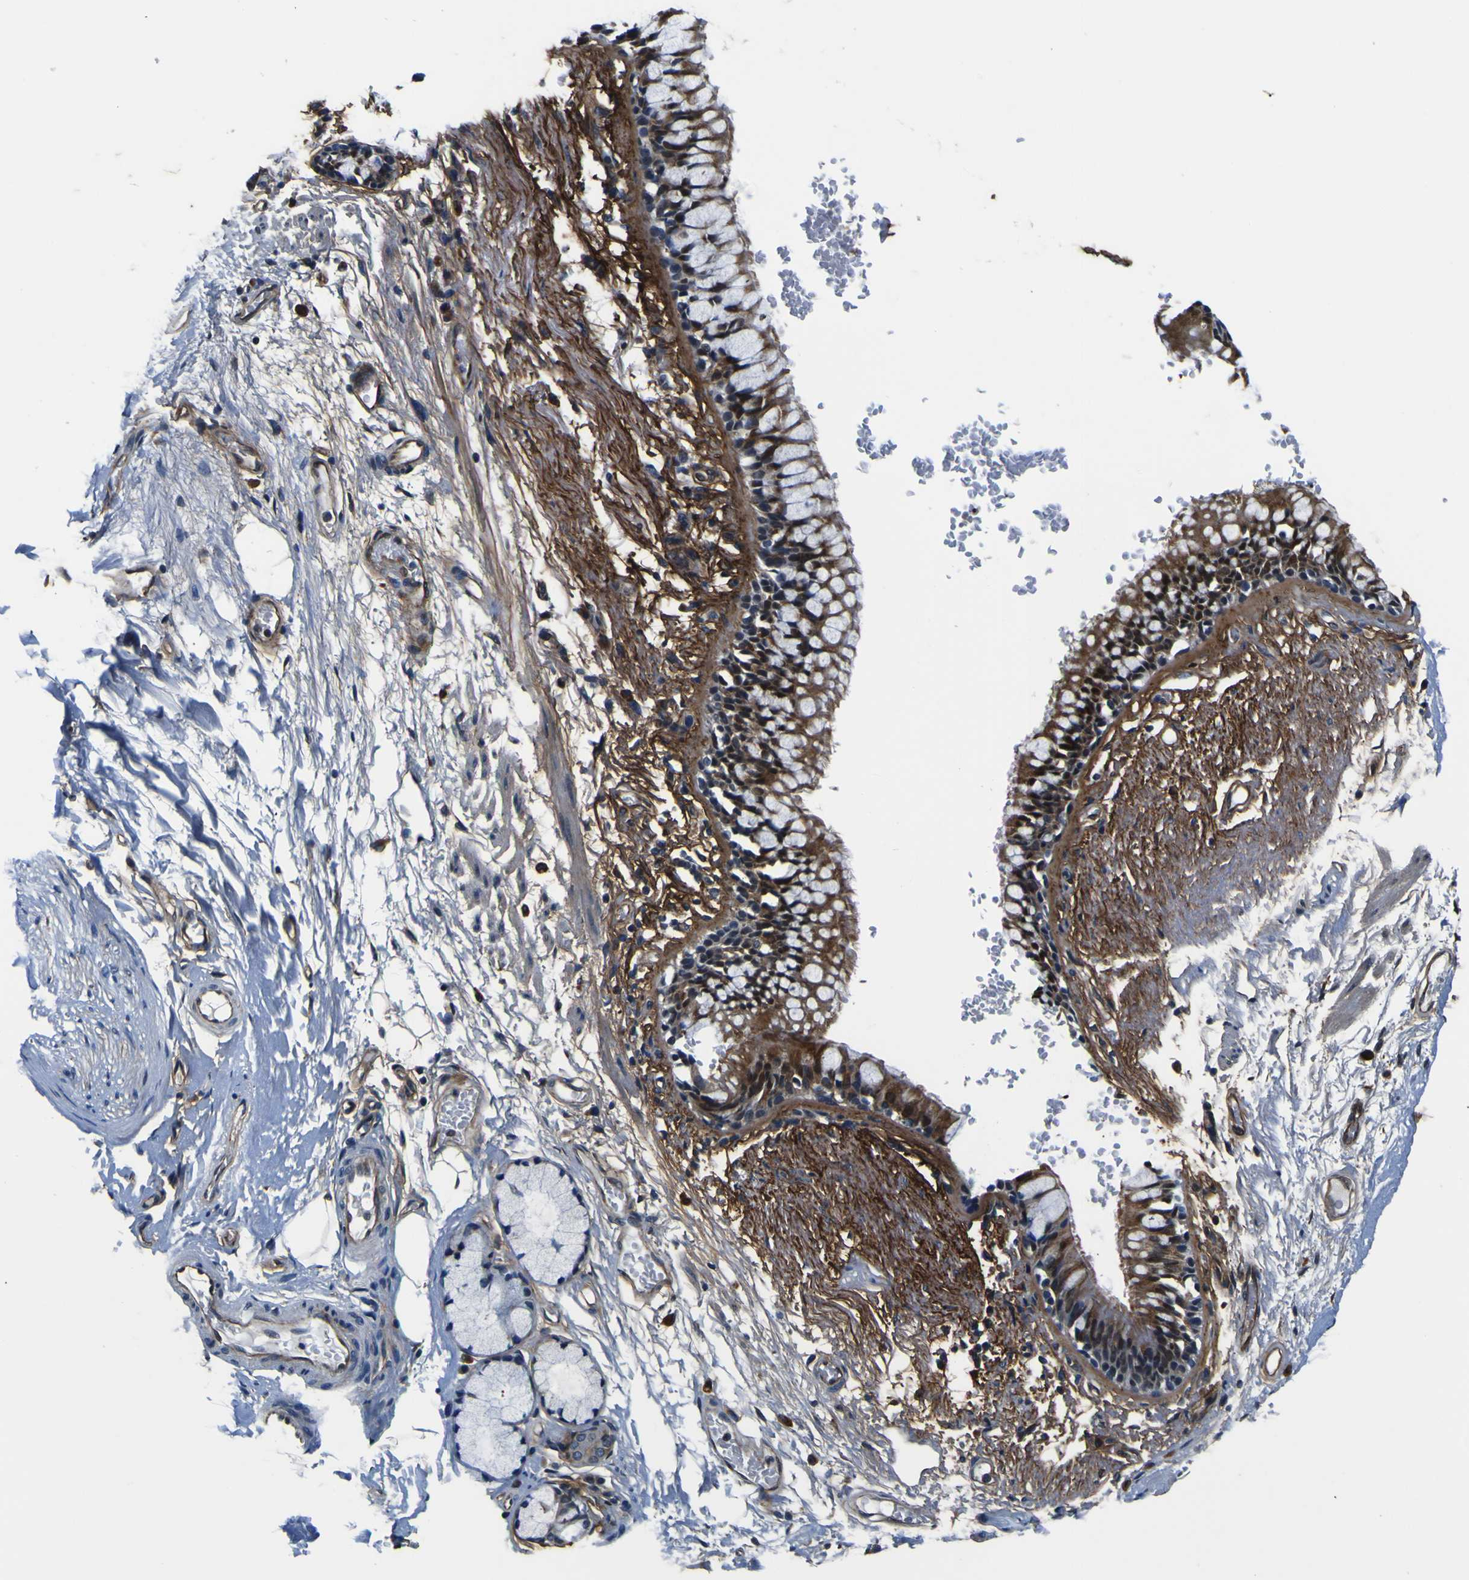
{"staining": {"intensity": "moderate", "quantity": "25%-75%", "location": "cytoplasmic/membranous"}, "tissue": "adipose tissue", "cell_type": "Adipocytes", "image_type": "normal", "snomed": [{"axis": "morphology", "description": "Normal tissue, NOS"}, {"axis": "topography", "description": "Cartilage tissue"}, {"axis": "topography", "description": "Bronchus"}], "caption": "Adipocytes show moderate cytoplasmic/membranous staining in about 25%-75% of cells in benign adipose tissue. The protein is stained brown, and the nuclei are stained in blue (DAB IHC with brightfield microscopy, high magnification).", "gene": "POSTN", "patient": {"sex": "female", "age": 73}}